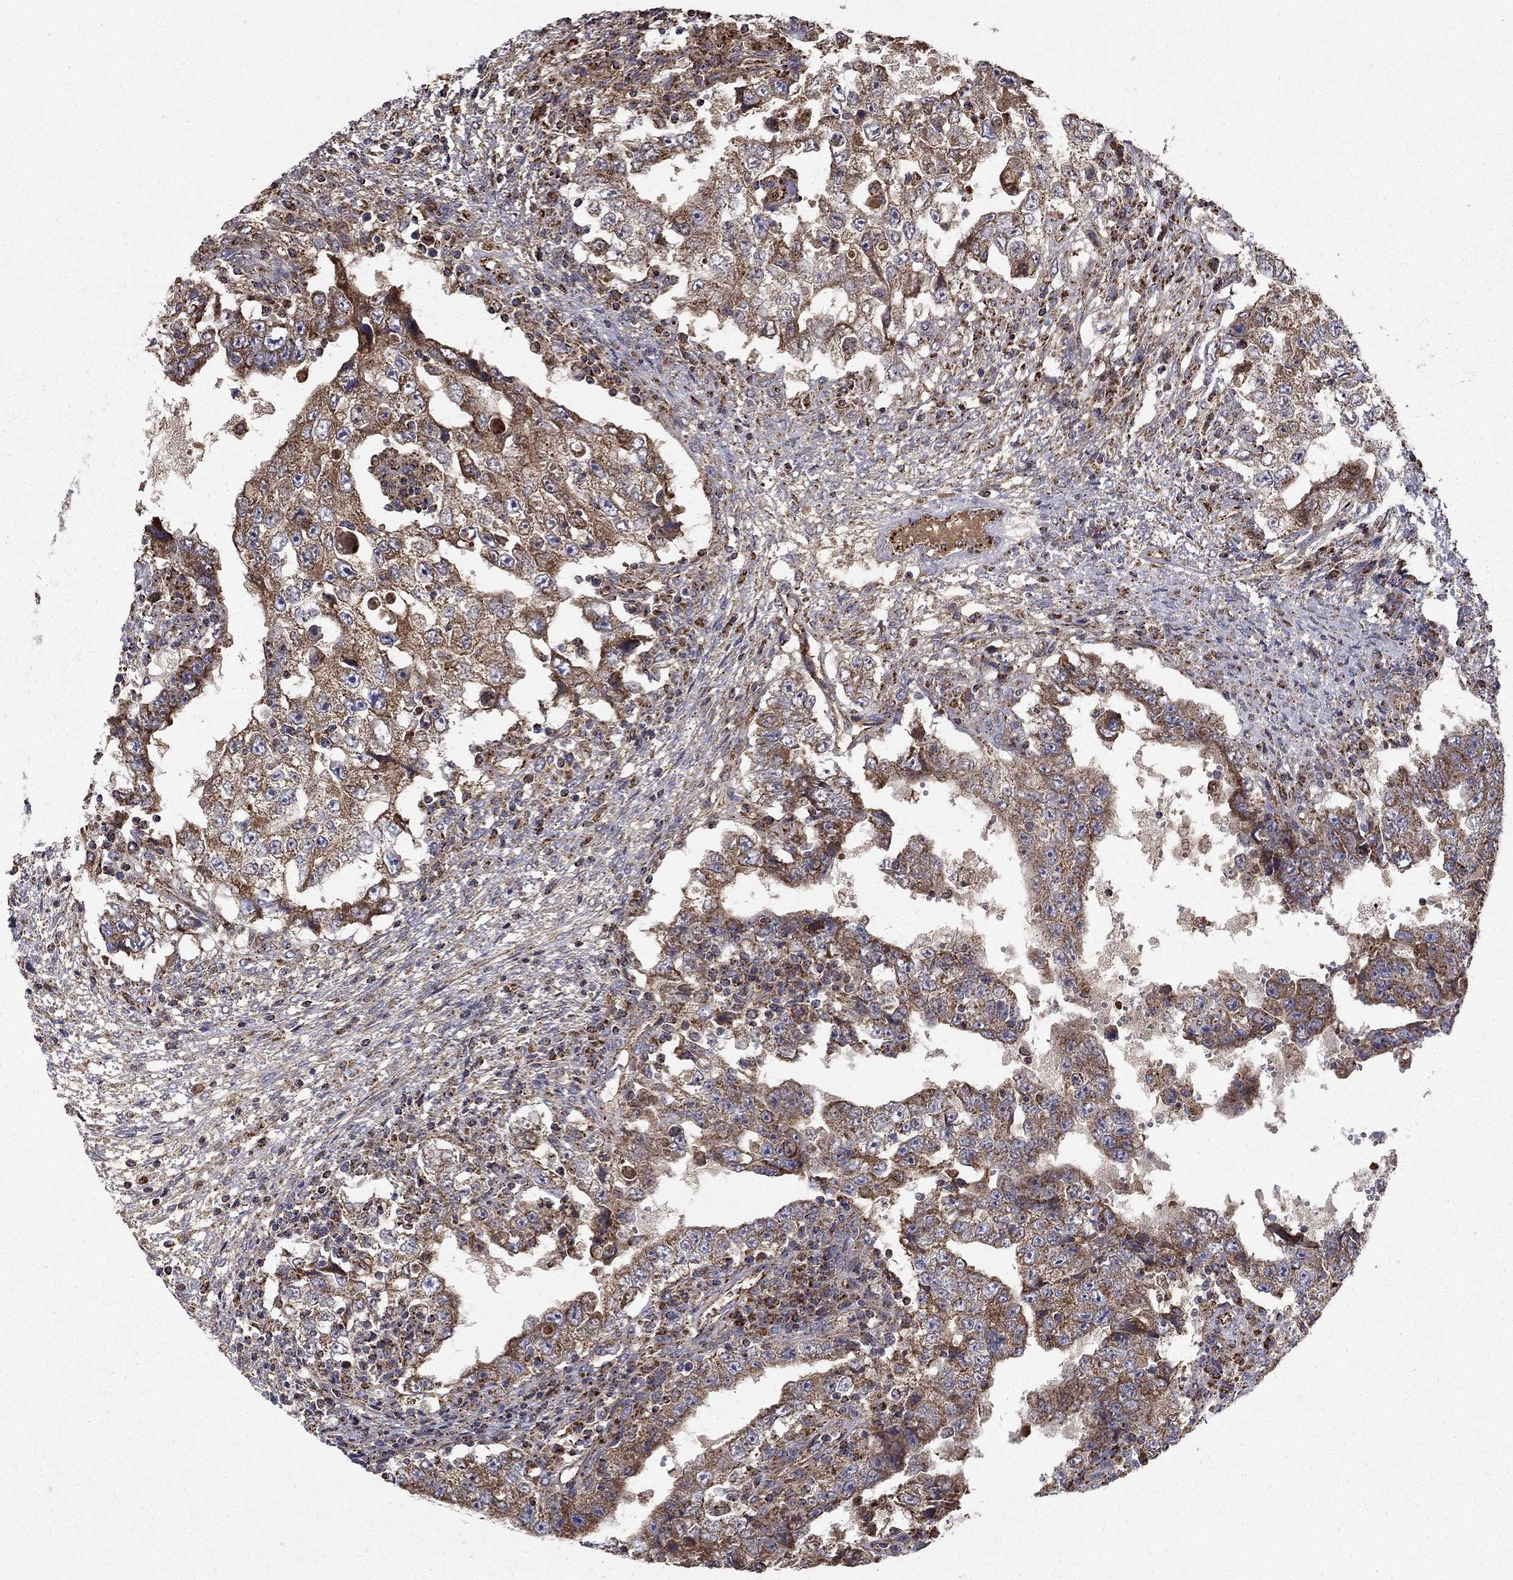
{"staining": {"intensity": "moderate", "quantity": ">75%", "location": "cytoplasmic/membranous"}, "tissue": "testis cancer", "cell_type": "Tumor cells", "image_type": "cancer", "snomed": [{"axis": "morphology", "description": "Carcinoma, Embryonal, NOS"}, {"axis": "topography", "description": "Testis"}], "caption": "Testis cancer (embryonal carcinoma) stained with a brown dye demonstrates moderate cytoplasmic/membranous positive expression in about >75% of tumor cells.", "gene": "NDUFS8", "patient": {"sex": "male", "age": 26}}